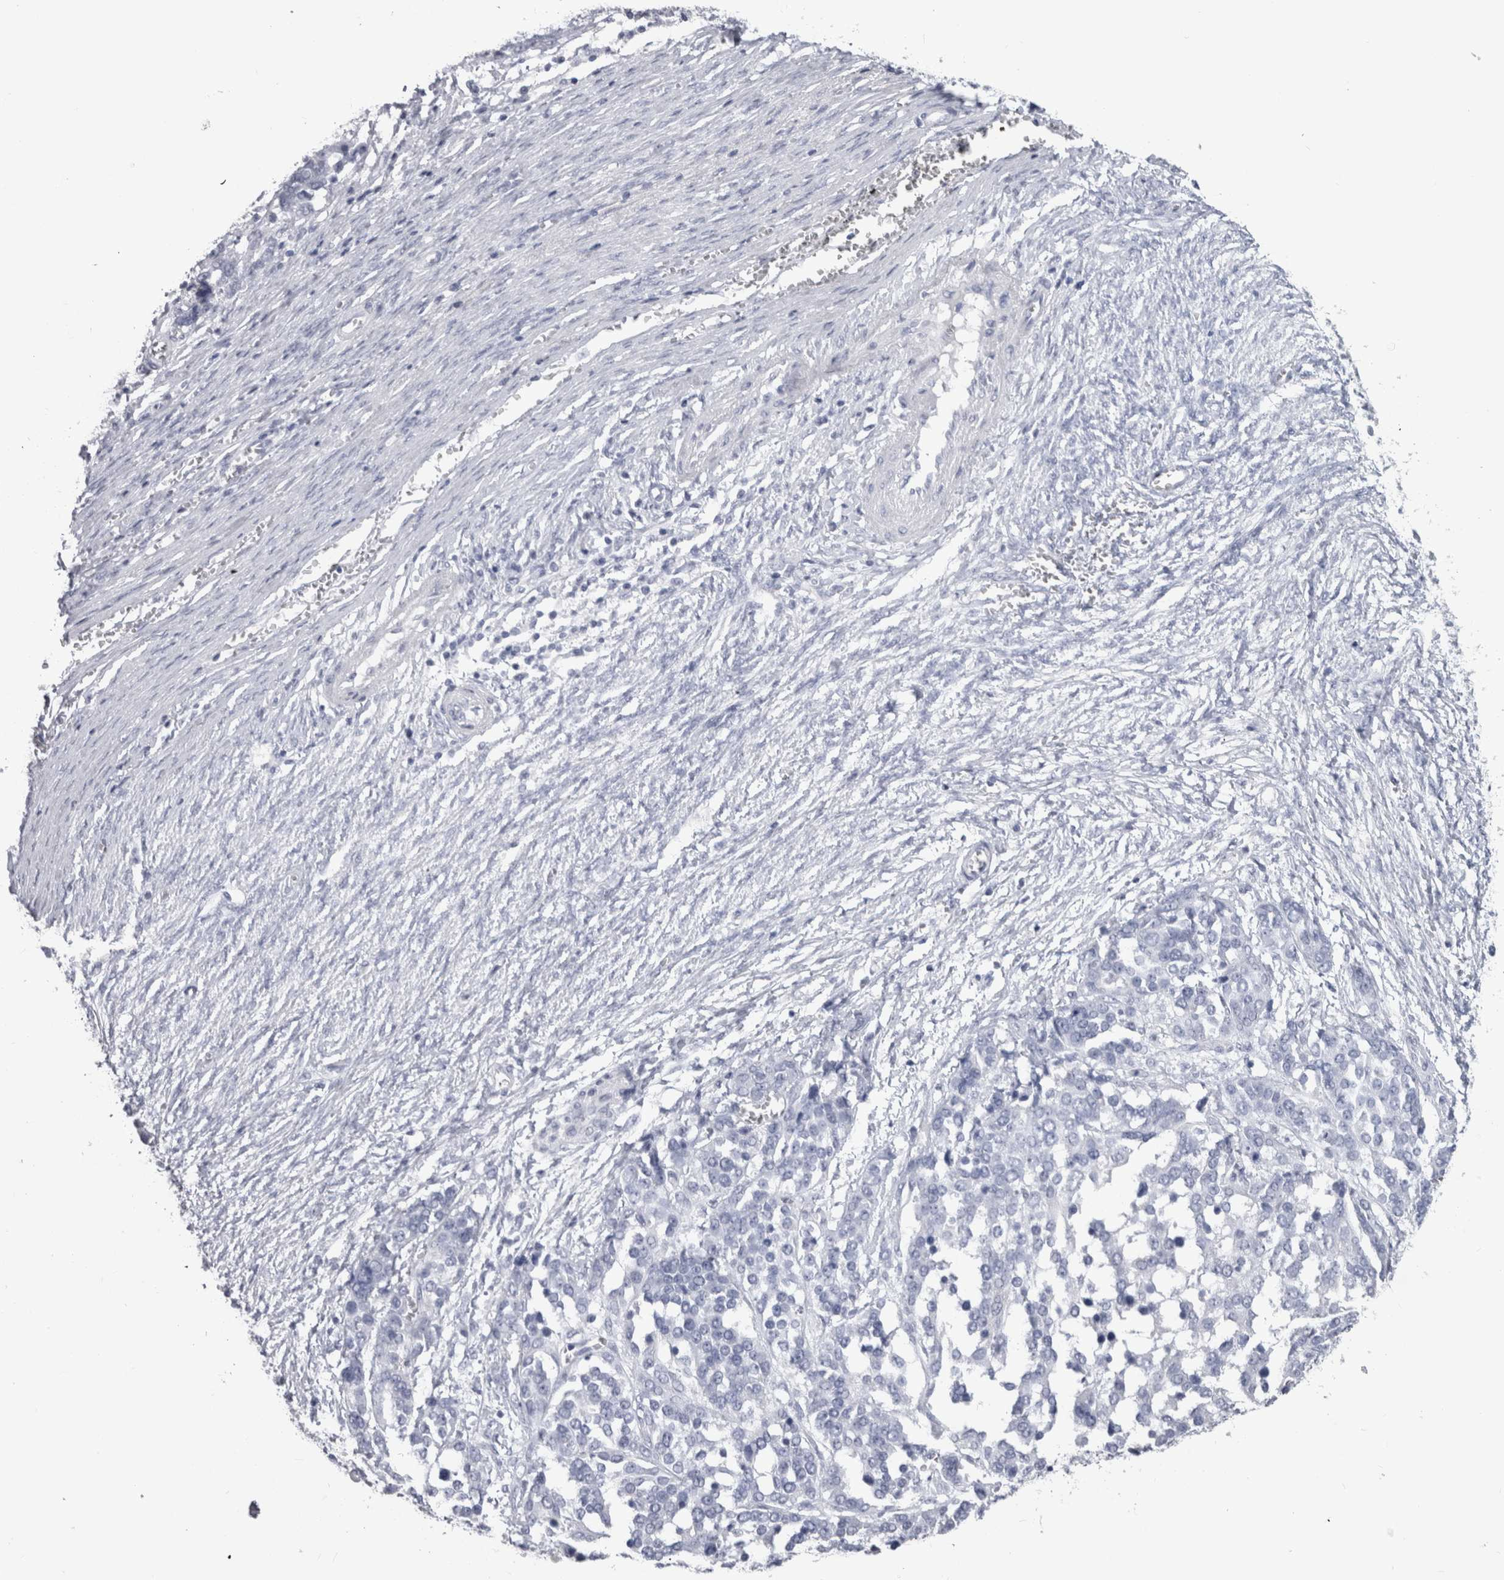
{"staining": {"intensity": "negative", "quantity": "none", "location": "none"}, "tissue": "ovarian cancer", "cell_type": "Tumor cells", "image_type": "cancer", "snomed": [{"axis": "morphology", "description": "Cystadenocarcinoma, serous, NOS"}, {"axis": "topography", "description": "Ovary"}], "caption": "Immunohistochemical staining of human ovarian cancer shows no significant expression in tumor cells.", "gene": "PTH", "patient": {"sex": "female", "age": 44}}